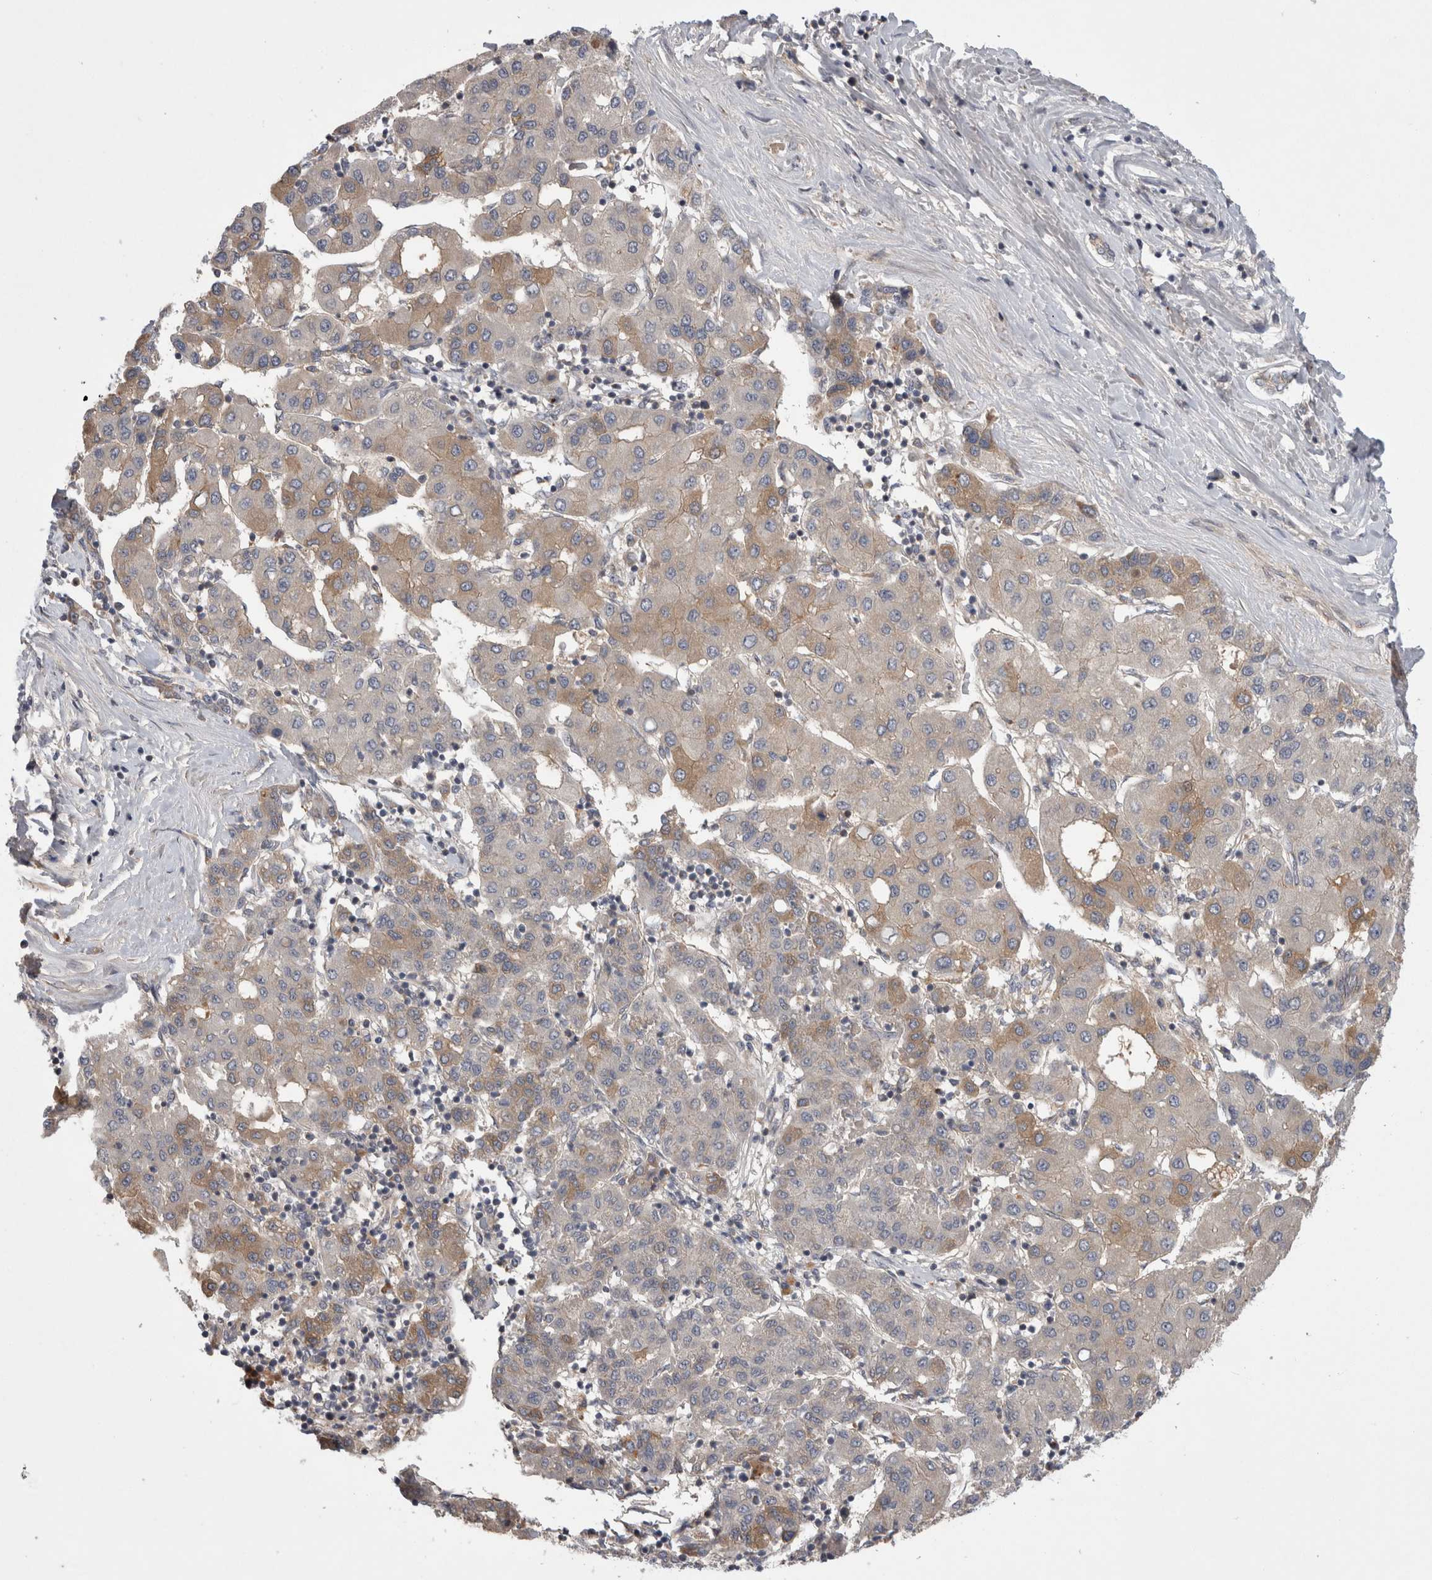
{"staining": {"intensity": "weak", "quantity": "<25%", "location": "cytoplasmic/membranous"}, "tissue": "liver cancer", "cell_type": "Tumor cells", "image_type": "cancer", "snomed": [{"axis": "morphology", "description": "Carcinoma, Hepatocellular, NOS"}, {"axis": "topography", "description": "Liver"}], "caption": "There is no significant expression in tumor cells of hepatocellular carcinoma (liver).", "gene": "DARS2", "patient": {"sex": "male", "age": 65}}